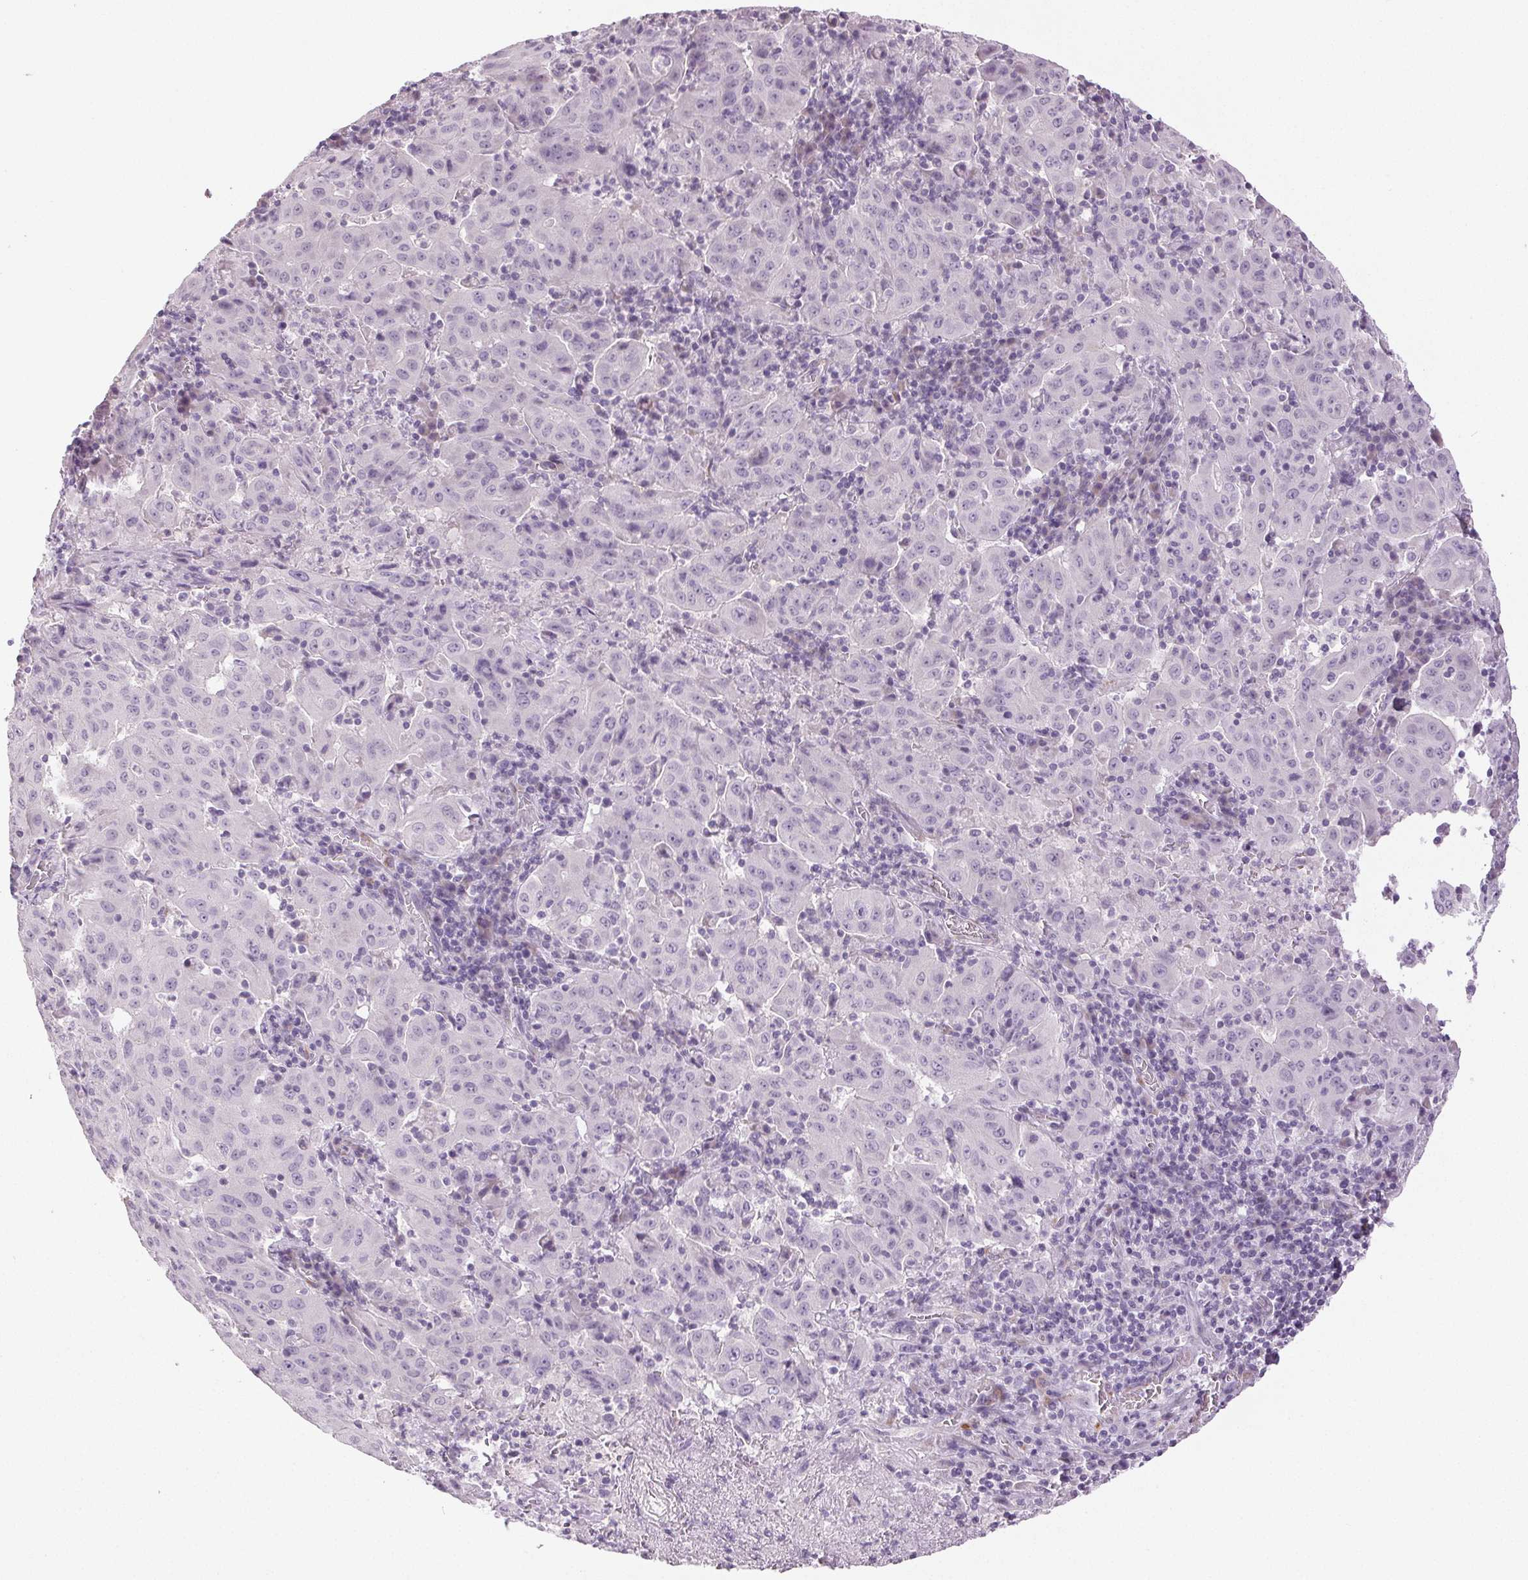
{"staining": {"intensity": "negative", "quantity": "none", "location": "none"}, "tissue": "pancreatic cancer", "cell_type": "Tumor cells", "image_type": "cancer", "snomed": [{"axis": "morphology", "description": "Adenocarcinoma, NOS"}, {"axis": "topography", "description": "Pancreas"}], "caption": "Pancreatic cancer was stained to show a protein in brown. There is no significant staining in tumor cells.", "gene": "DNAJC6", "patient": {"sex": "male", "age": 63}}